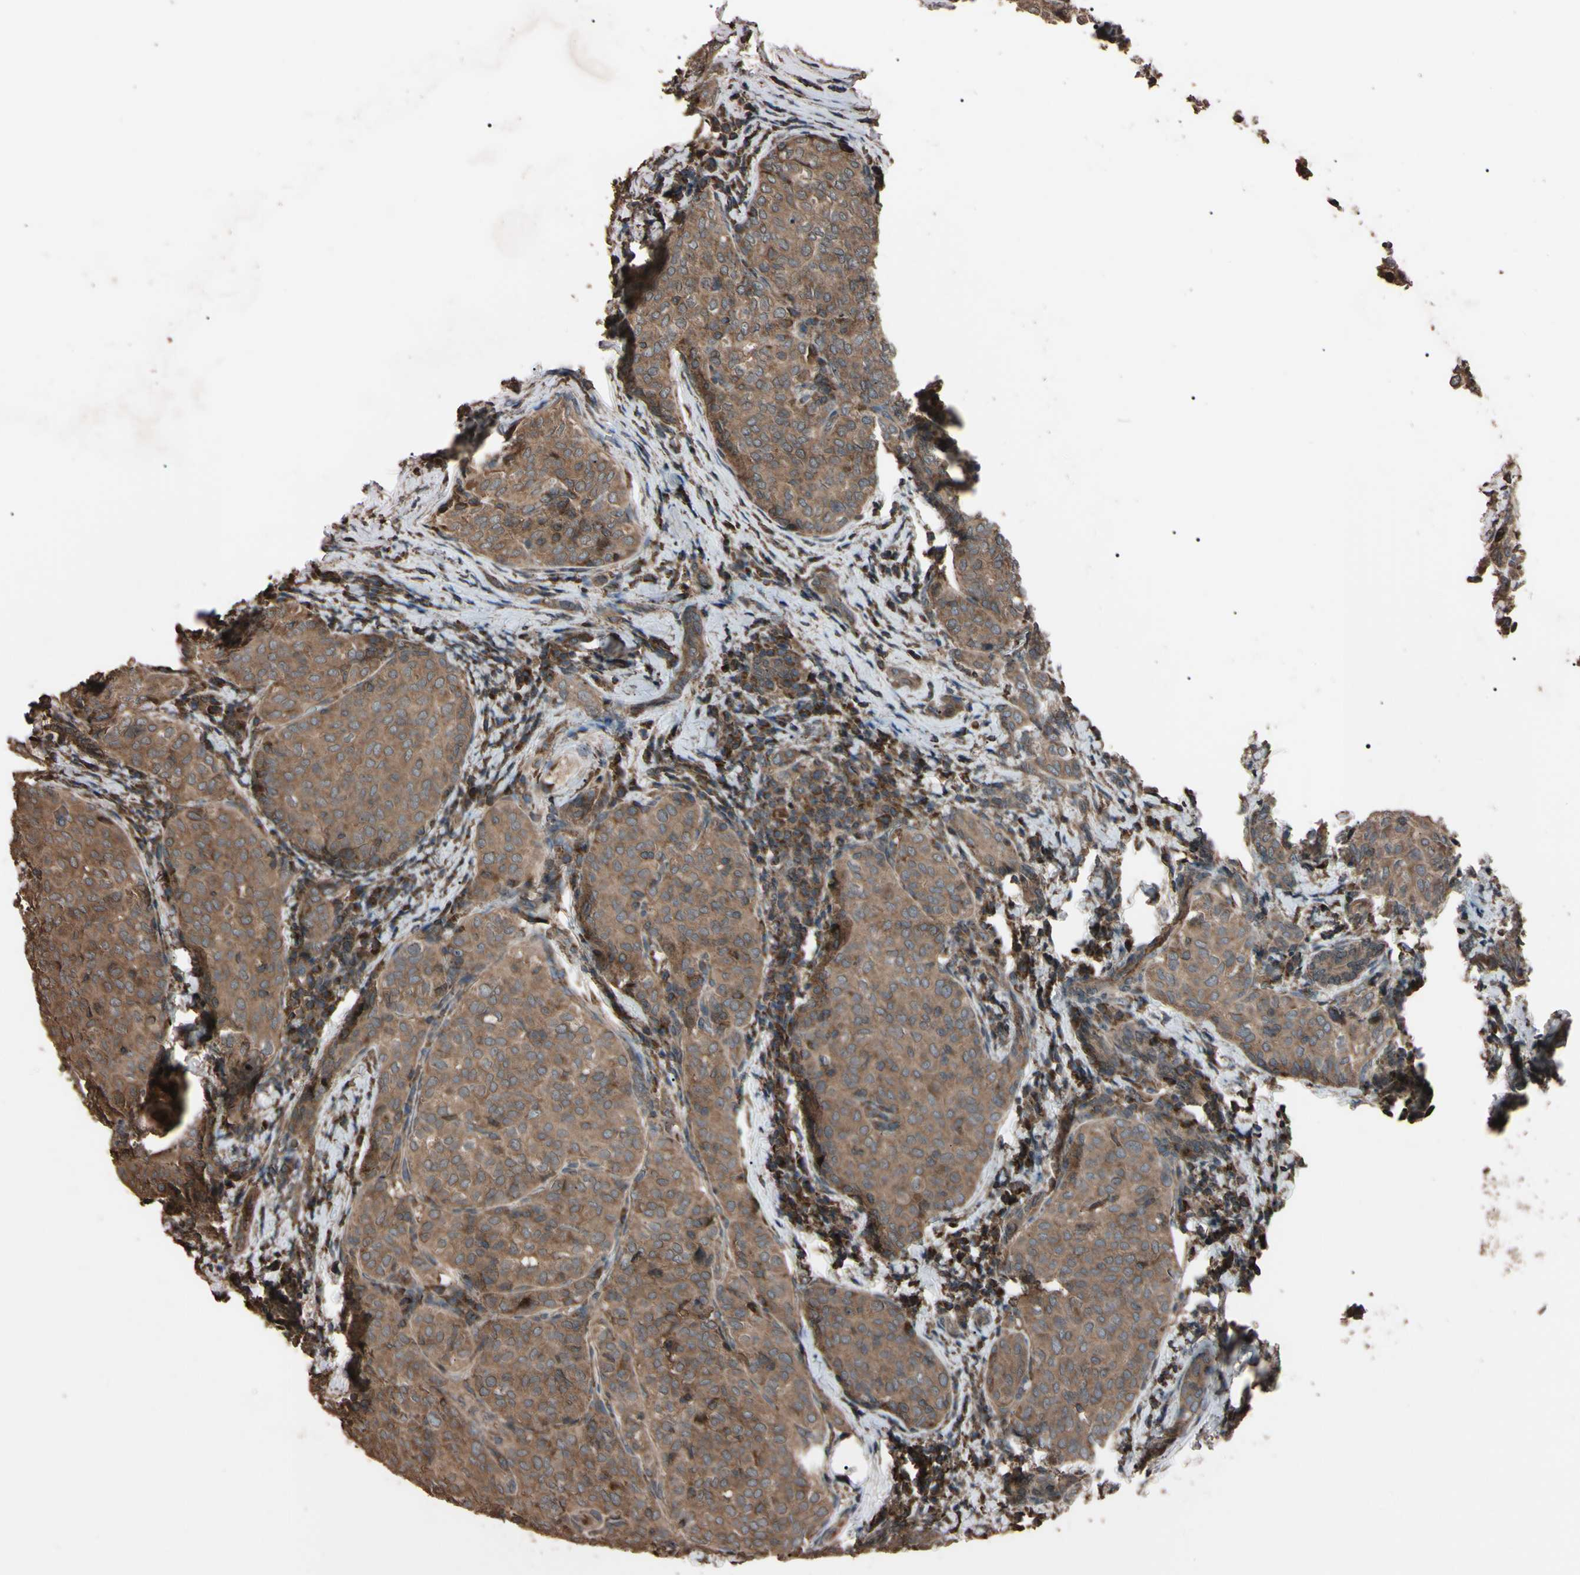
{"staining": {"intensity": "weak", "quantity": ">75%", "location": "cytoplasmic/membranous"}, "tissue": "thyroid cancer", "cell_type": "Tumor cells", "image_type": "cancer", "snomed": [{"axis": "morphology", "description": "Normal tissue, NOS"}, {"axis": "morphology", "description": "Papillary adenocarcinoma, NOS"}, {"axis": "topography", "description": "Thyroid gland"}], "caption": "Human thyroid cancer (papillary adenocarcinoma) stained with a brown dye shows weak cytoplasmic/membranous positive expression in about >75% of tumor cells.", "gene": "TNFRSF1A", "patient": {"sex": "female", "age": 30}}